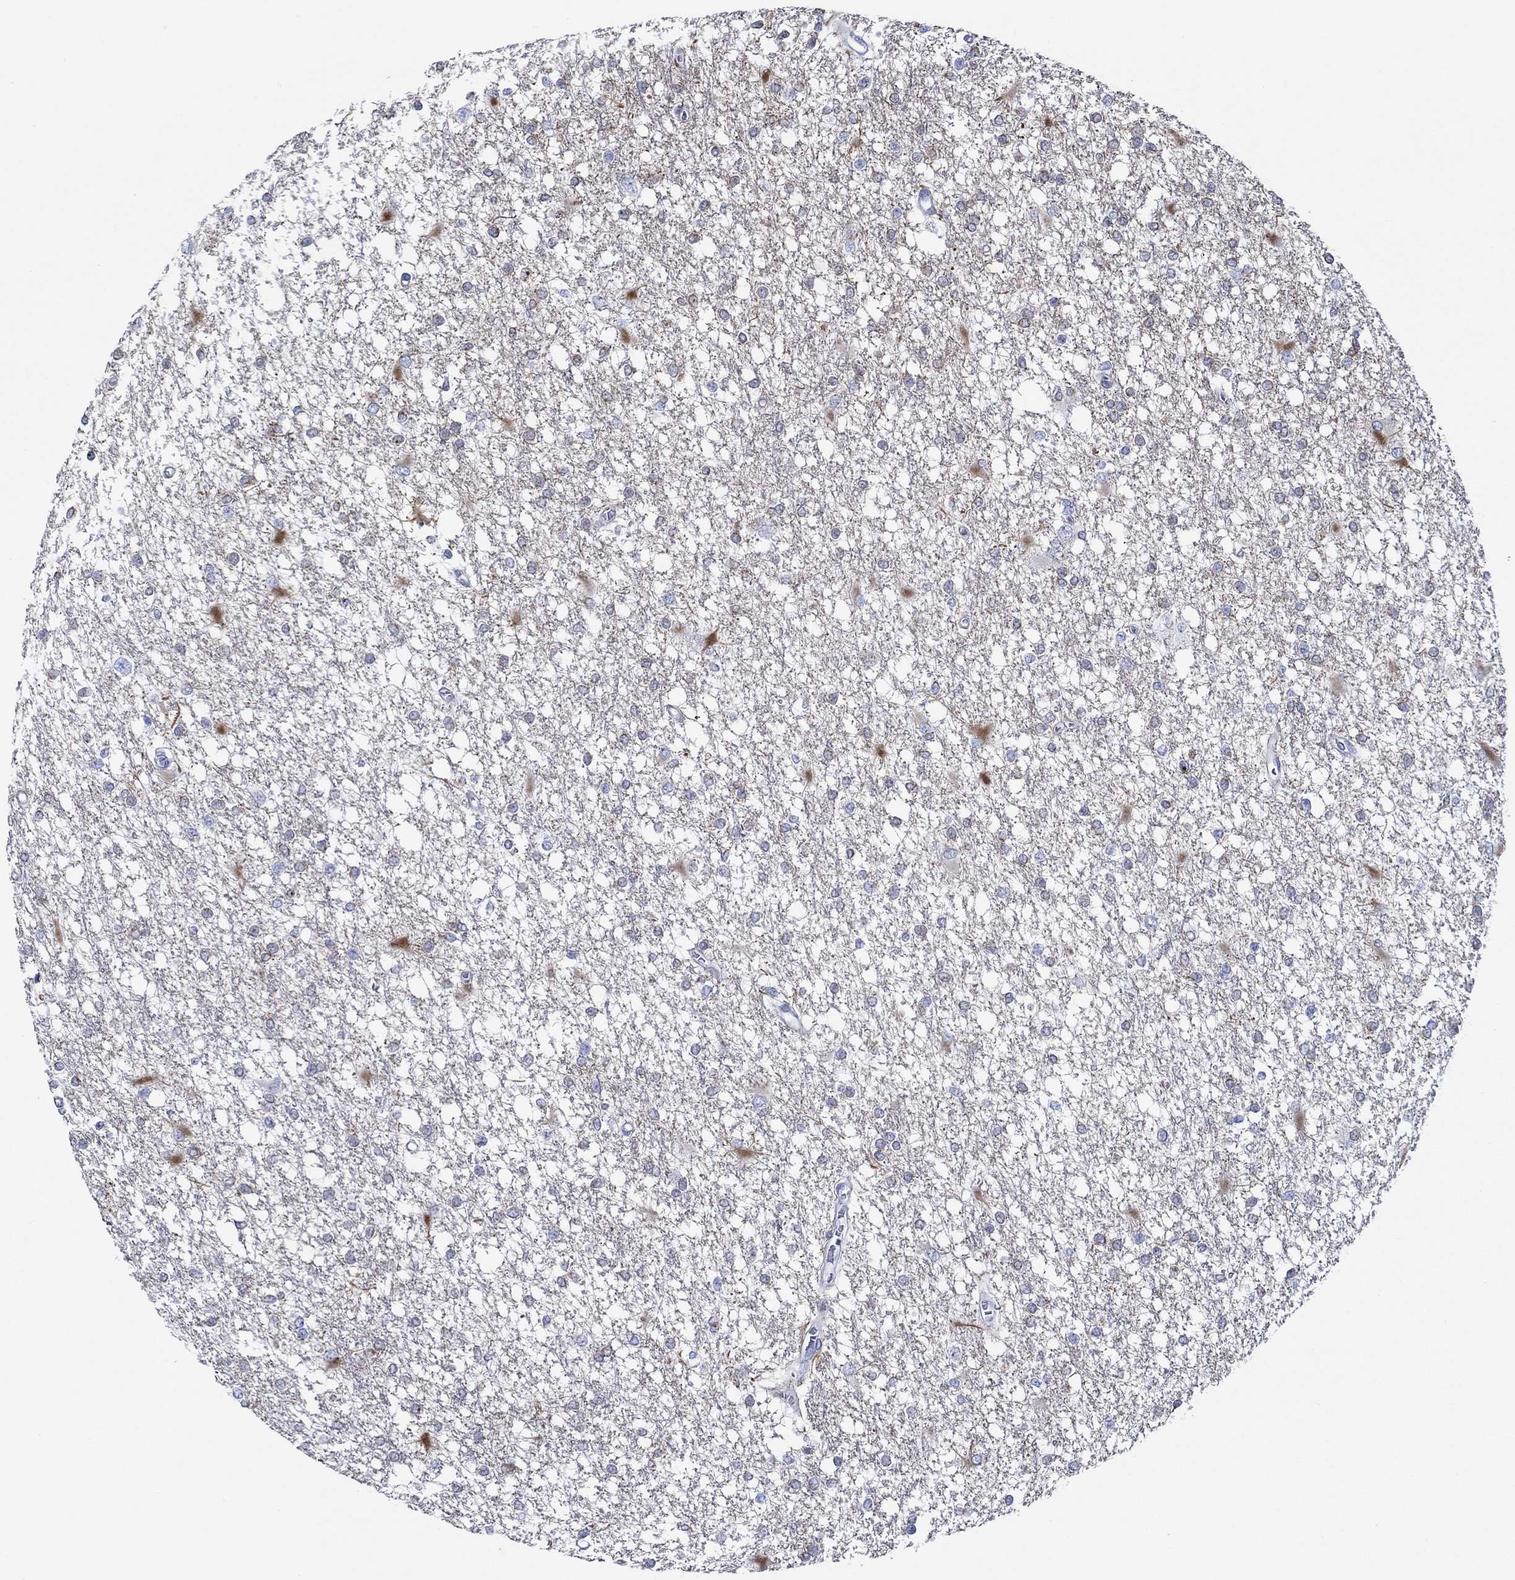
{"staining": {"intensity": "moderate", "quantity": "<25%", "location": "cytoplasmic/membranous"}, "tissue": "glioma", "cell_type": "Tumor cells", "image_type": "cancer", "snomed": [{"axis": "morphology", "description": "Glioma, malignant, High grade"}, {"axis": "topography", "description": "Cerebral cortex"}], "caption": "Tumor cells demonstrate low levels of moderate cytoplasmic/membranous positivity in about <25% of cells in human glioma.", "gene": "IGFBP6", "patient": {"sex": "male", "age": 79}}